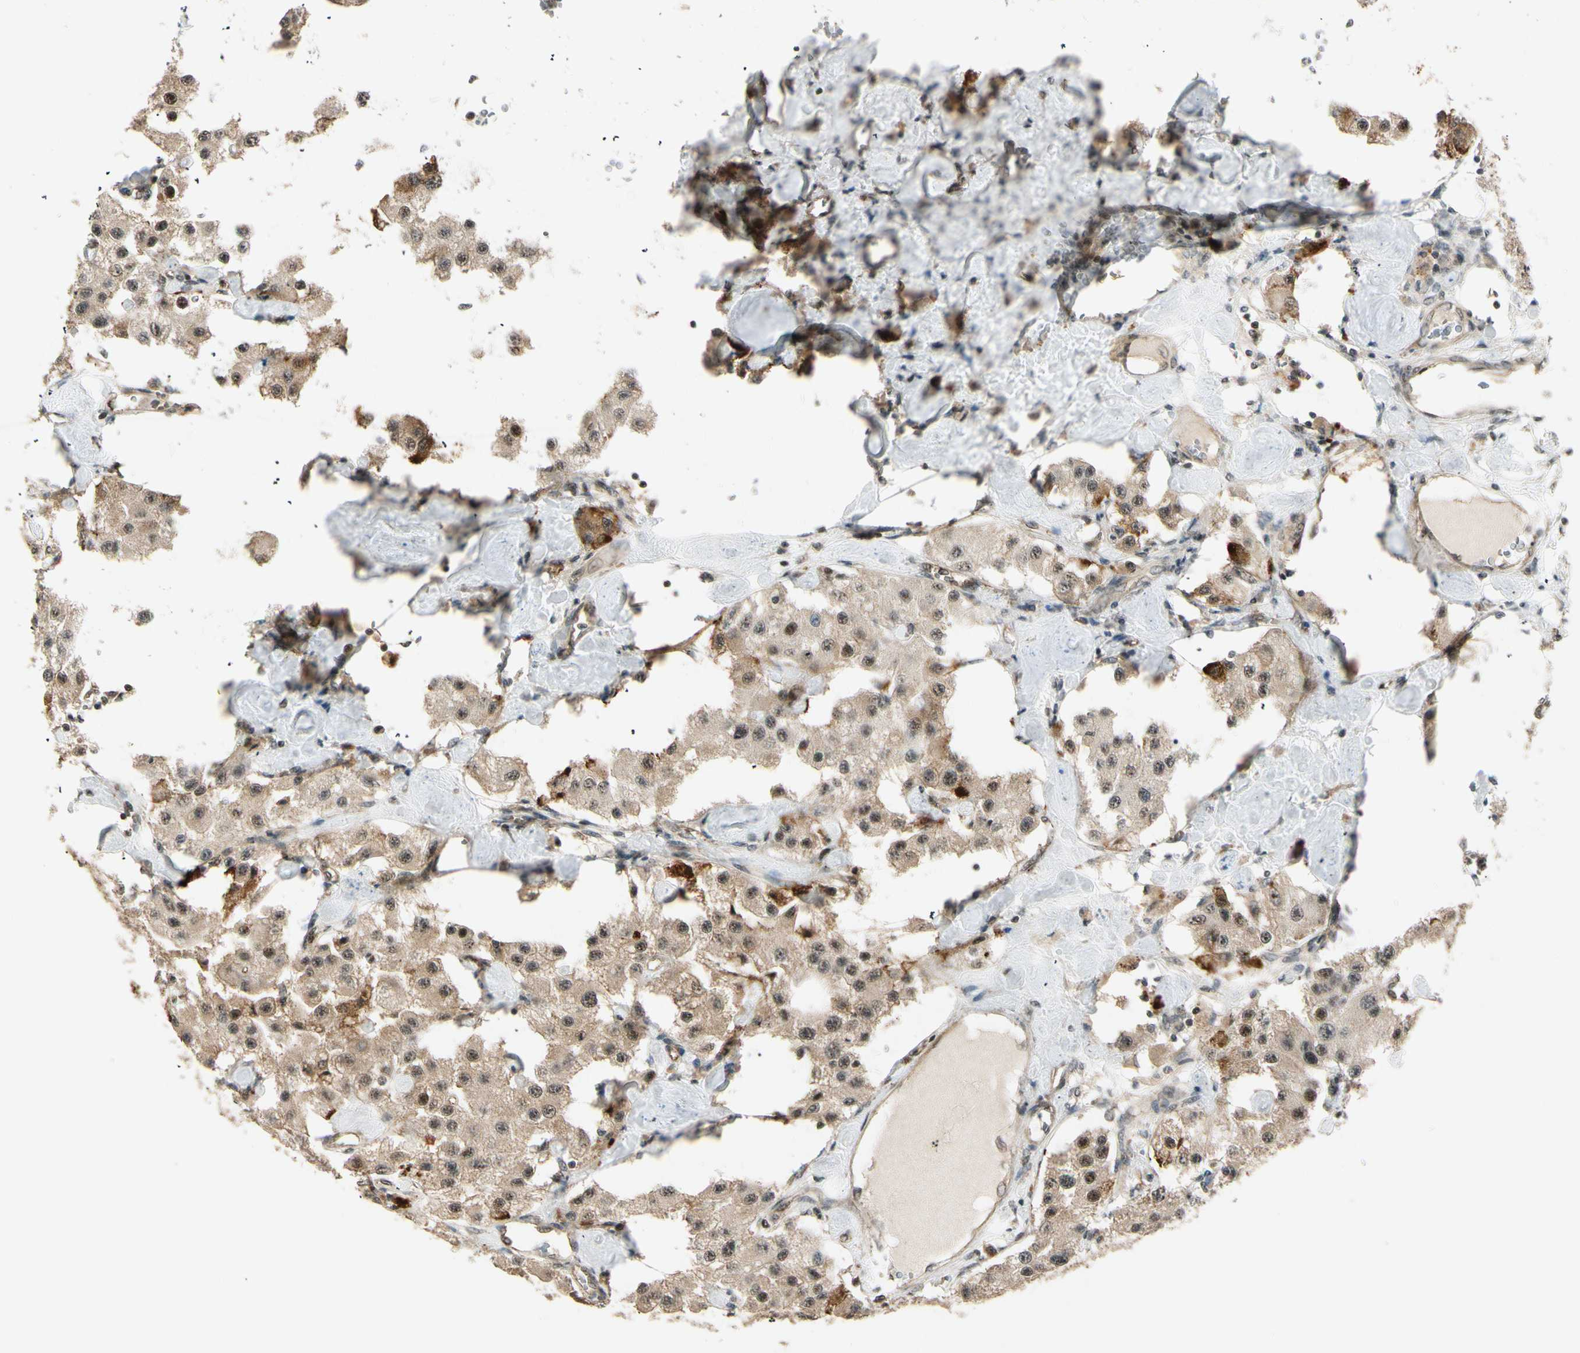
{"staining": {"intensity": "moderate", "quantity": "25%-75%", "location": "cytoplasmic/membranous,nuclear"}, "tissue": "carcinoid", "cell_type": "Tumor cells", "image_type": "cancer", "snomed": [{"axis": "morphology", "description": "Carcinoid, malignant, NOS"}, {"axis": "topography", "description": "Pancreas"}], "caption": "Moderate cytoplasmic/membranous and nuclear positivity for a protein is present in approximately 25%-75% of tumor cells of carcinoid (malignant) using IHC.", "gene": "MCPH1", "patient": {"sex": "male", "age": 41}}